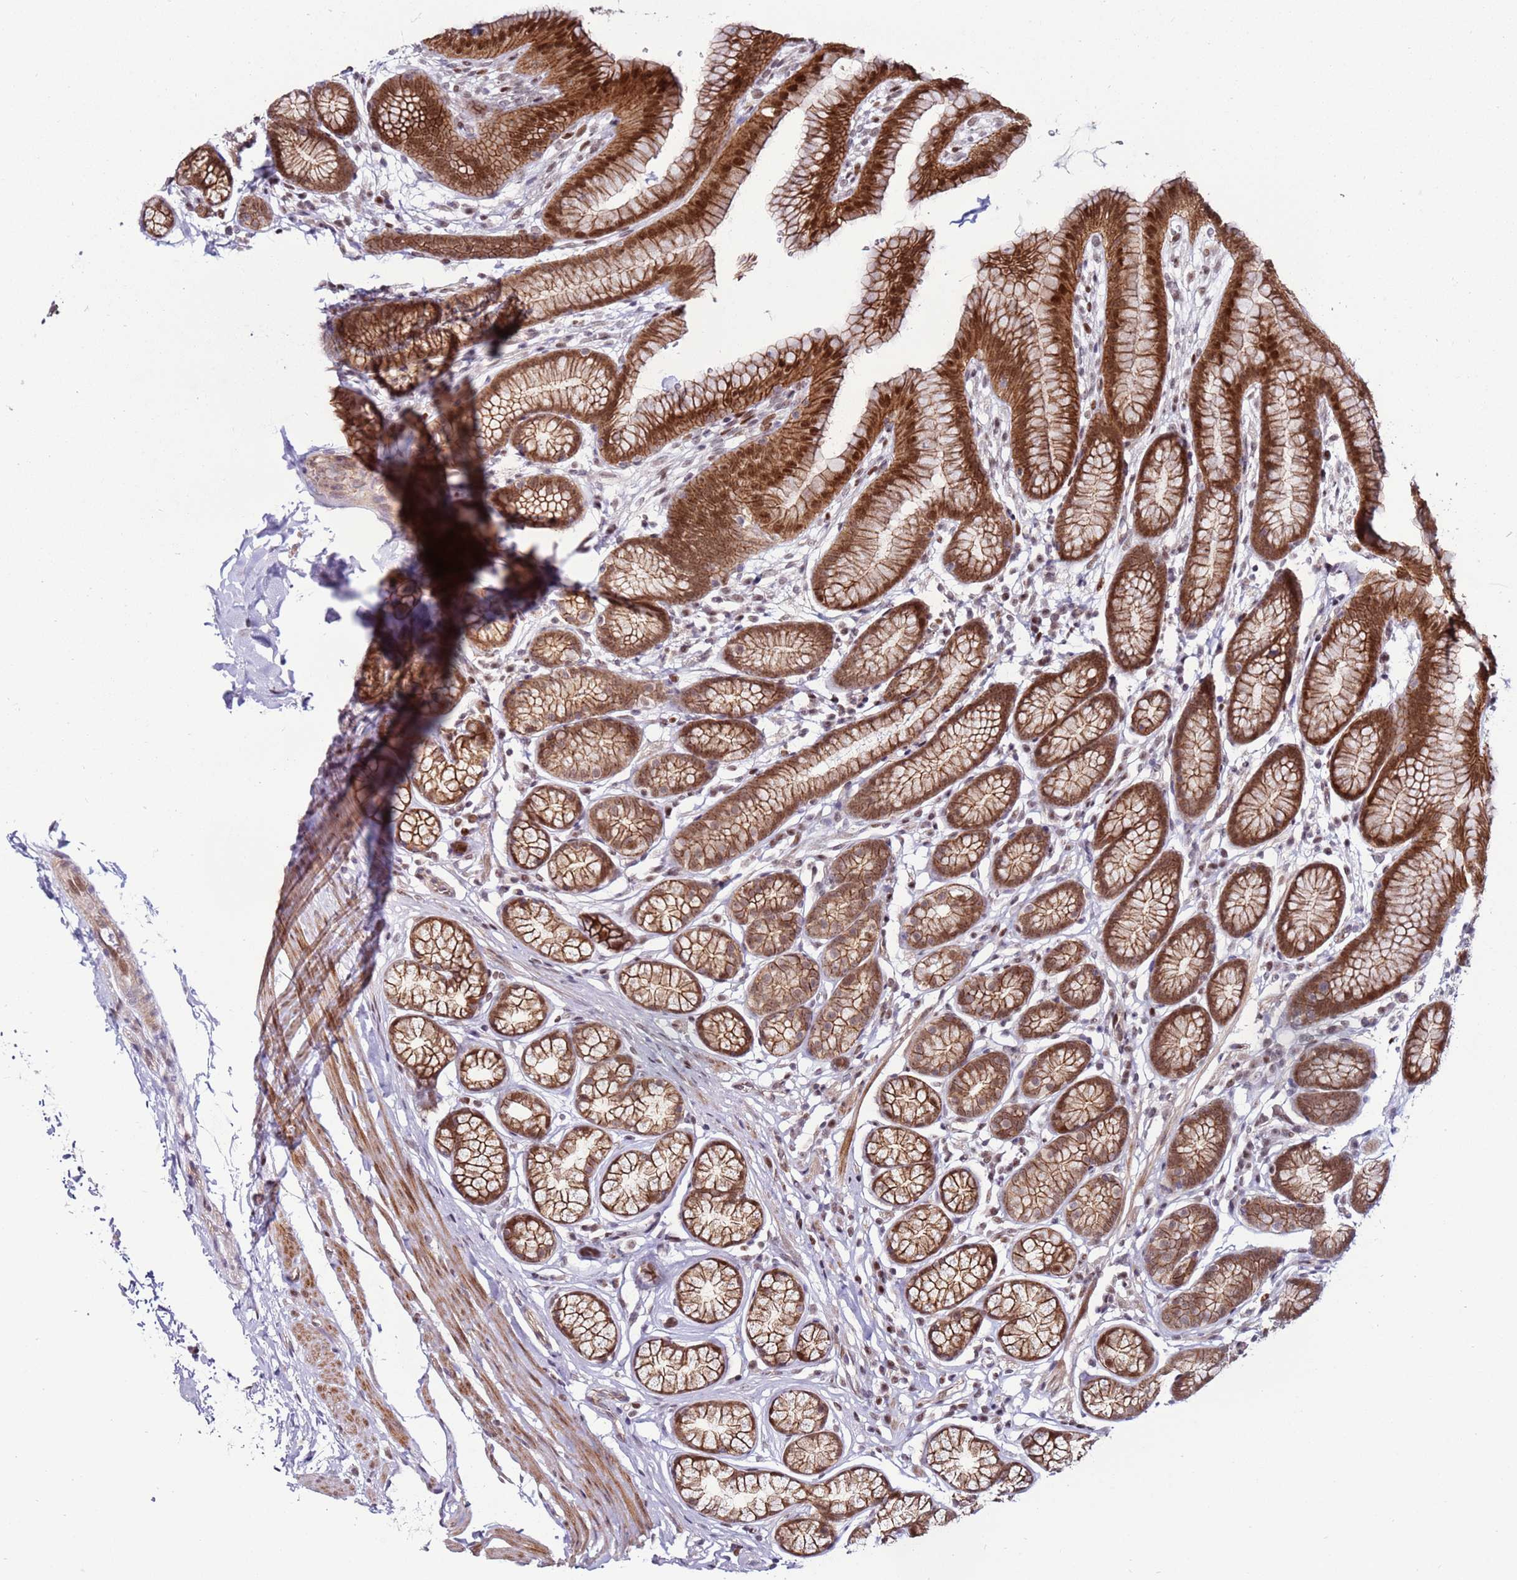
{"staining": {"intensity": "moderate", "quantity": ">75%", "location": "cytoplasmic/membranous,nuclear"}, "tissue": "stomach", "cell_type": "Glandular cells", "image_type": "normal", "snomed": [{"axis": "morphology", "description": "Normal tissue, NOS"}, {"axis": "topography", "description": "Stomach"}], "caption": "Protein expression analysis of unremarkable stomach demonstrates moderate cytoplasmic/membranous,nuclear positivity in about >75% of glandular cells.", "gene": "KPNA4", "patient": {"sex": "male", "age": 42}}